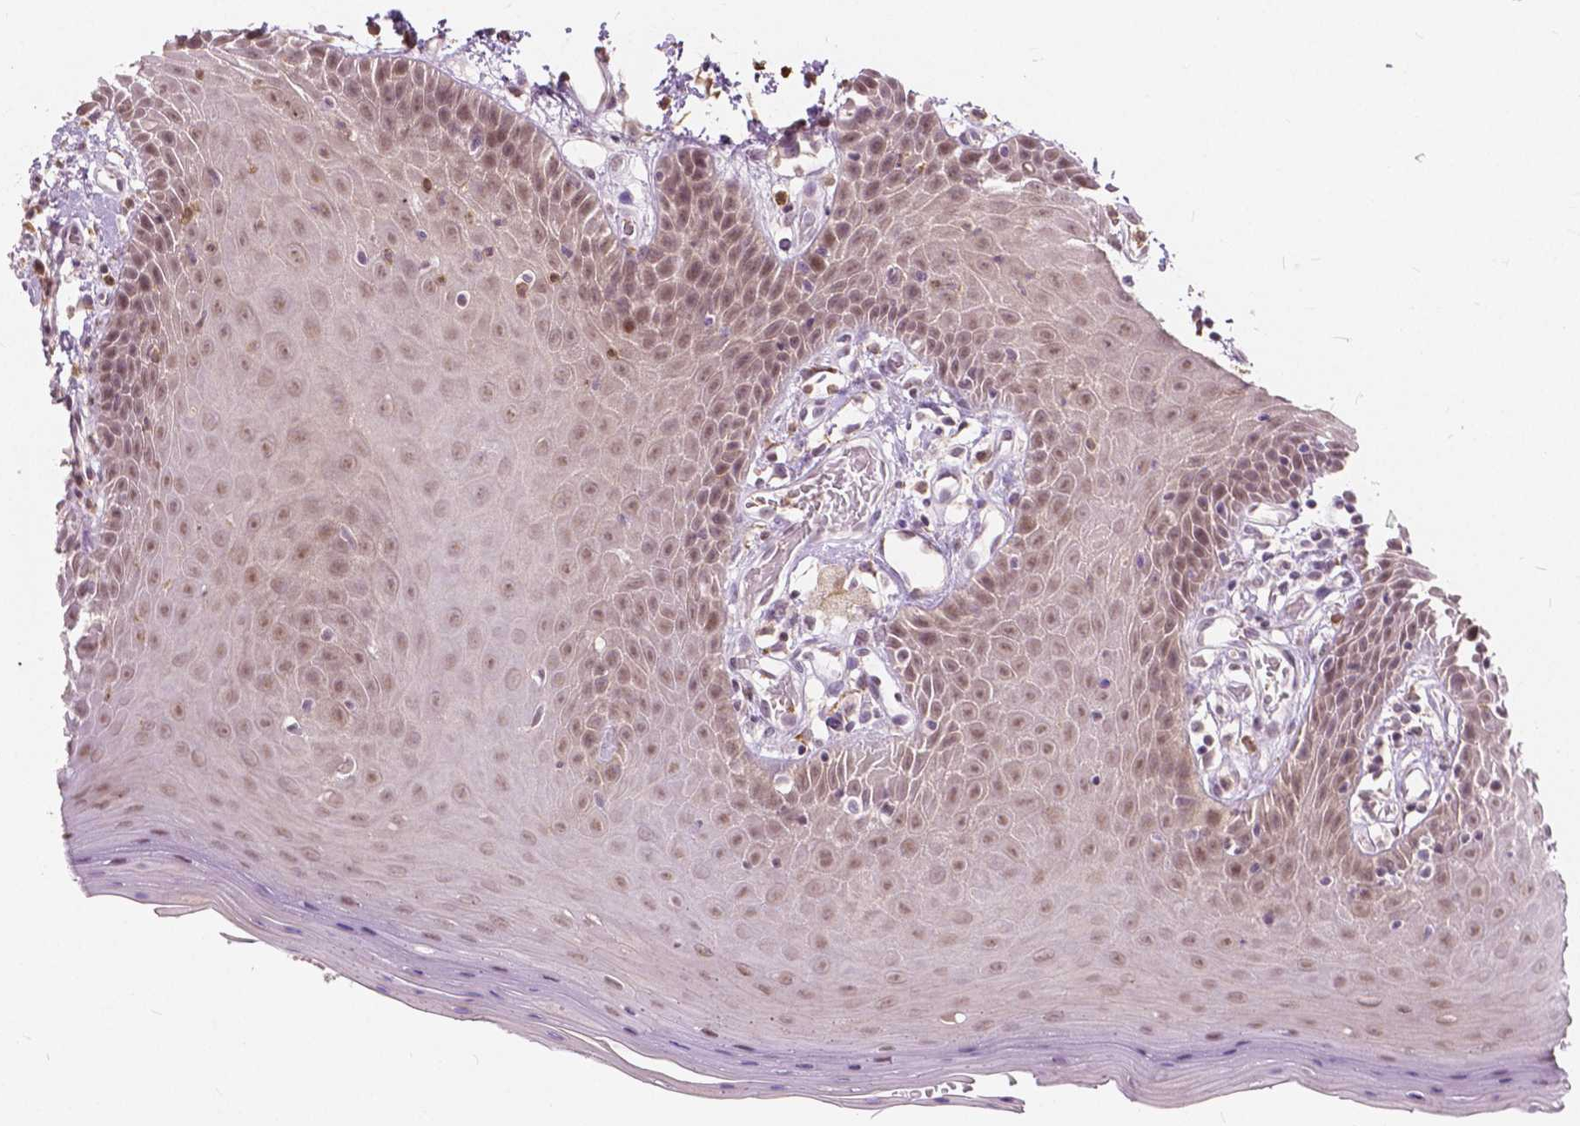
{"staining": {"intensity": "weak", "quantity": ">75%", "location": "nuclear"}, "tissue": "oral mucosa", "cell_type": "Squamous epithelial cells", "image_type": "normal", "snomed": [{"axis": "morphology", "description": "Normal tissue, NOS"}, {"axis": "topography", "description": "Oral tissue"}, {"axis": "topography", "description": "Tounge, NOS"}], "caption": "High-magnification brightfield microscopy of normal oral mucosa stained with DAB (3,3'-diaminobenzidine) (brown) and counterstained with hematoxylin (blue). squamous epithelial cells exhibit weak nuclear staining is identified in approximately>75% of cells. (DAB (3,3'-diaminobenzidine) IHC, brown staining for protein, blue staining for nuclei).", "gene": "DLX6", "patient": {"sex": "female", "age": 59}}